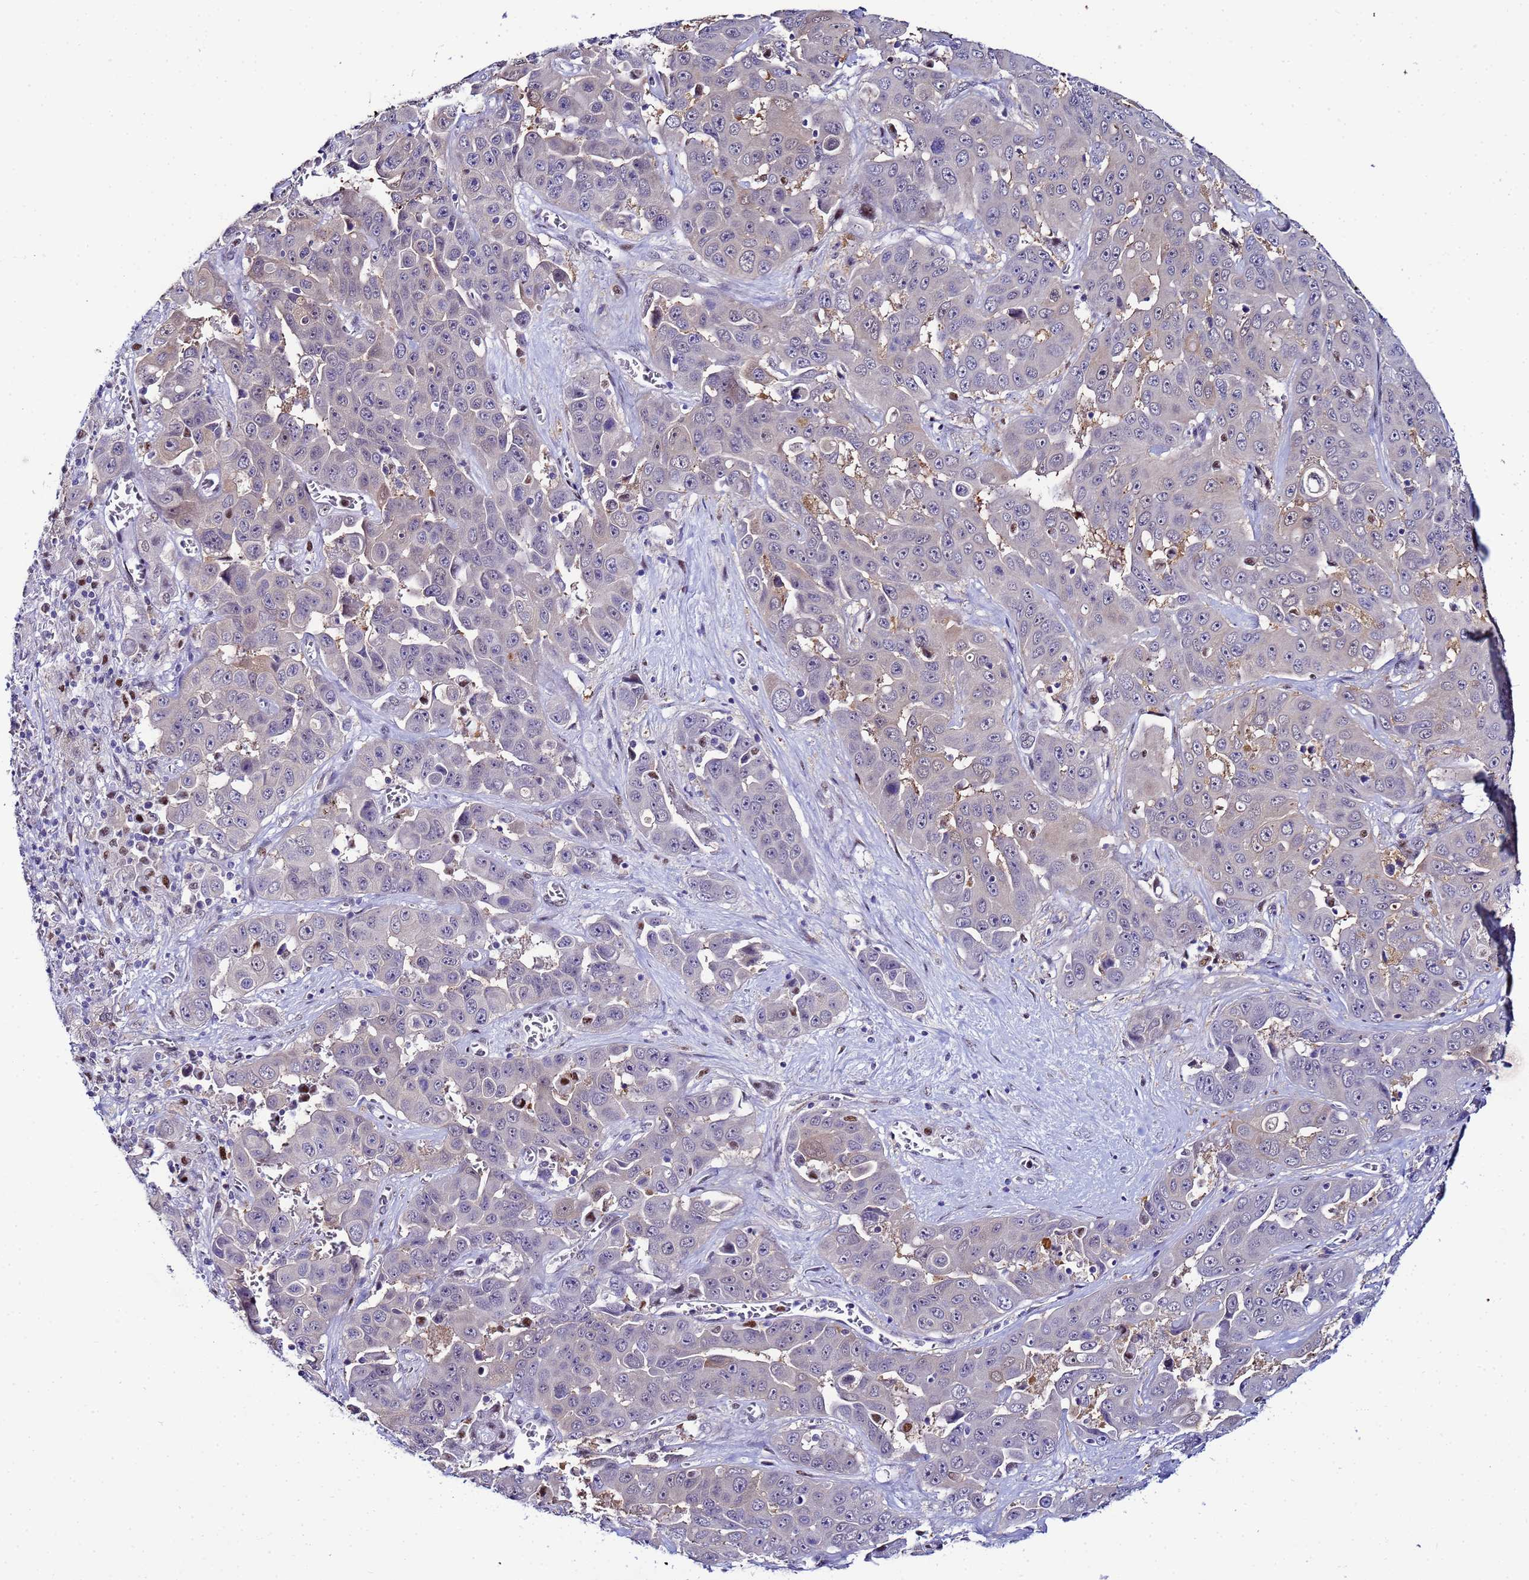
{"staining": {"intensity": "negative", "quantity": "none", "location": "none"}, "tissue": "liver cancer", "cell_type": "Tumor cells", "image_type": "cancer", "snomed": [{"axis": "morphology", "description": "Cholangiocarcinoma"}, {"axis": "topography", "description": "Liver"}], "caption": "Tumor cells show no significant protein positivity in liver cancer (cholangiocarcinoma).", "gene": "SLC25A37", "patient": {"sex": "female", "age": 52}}